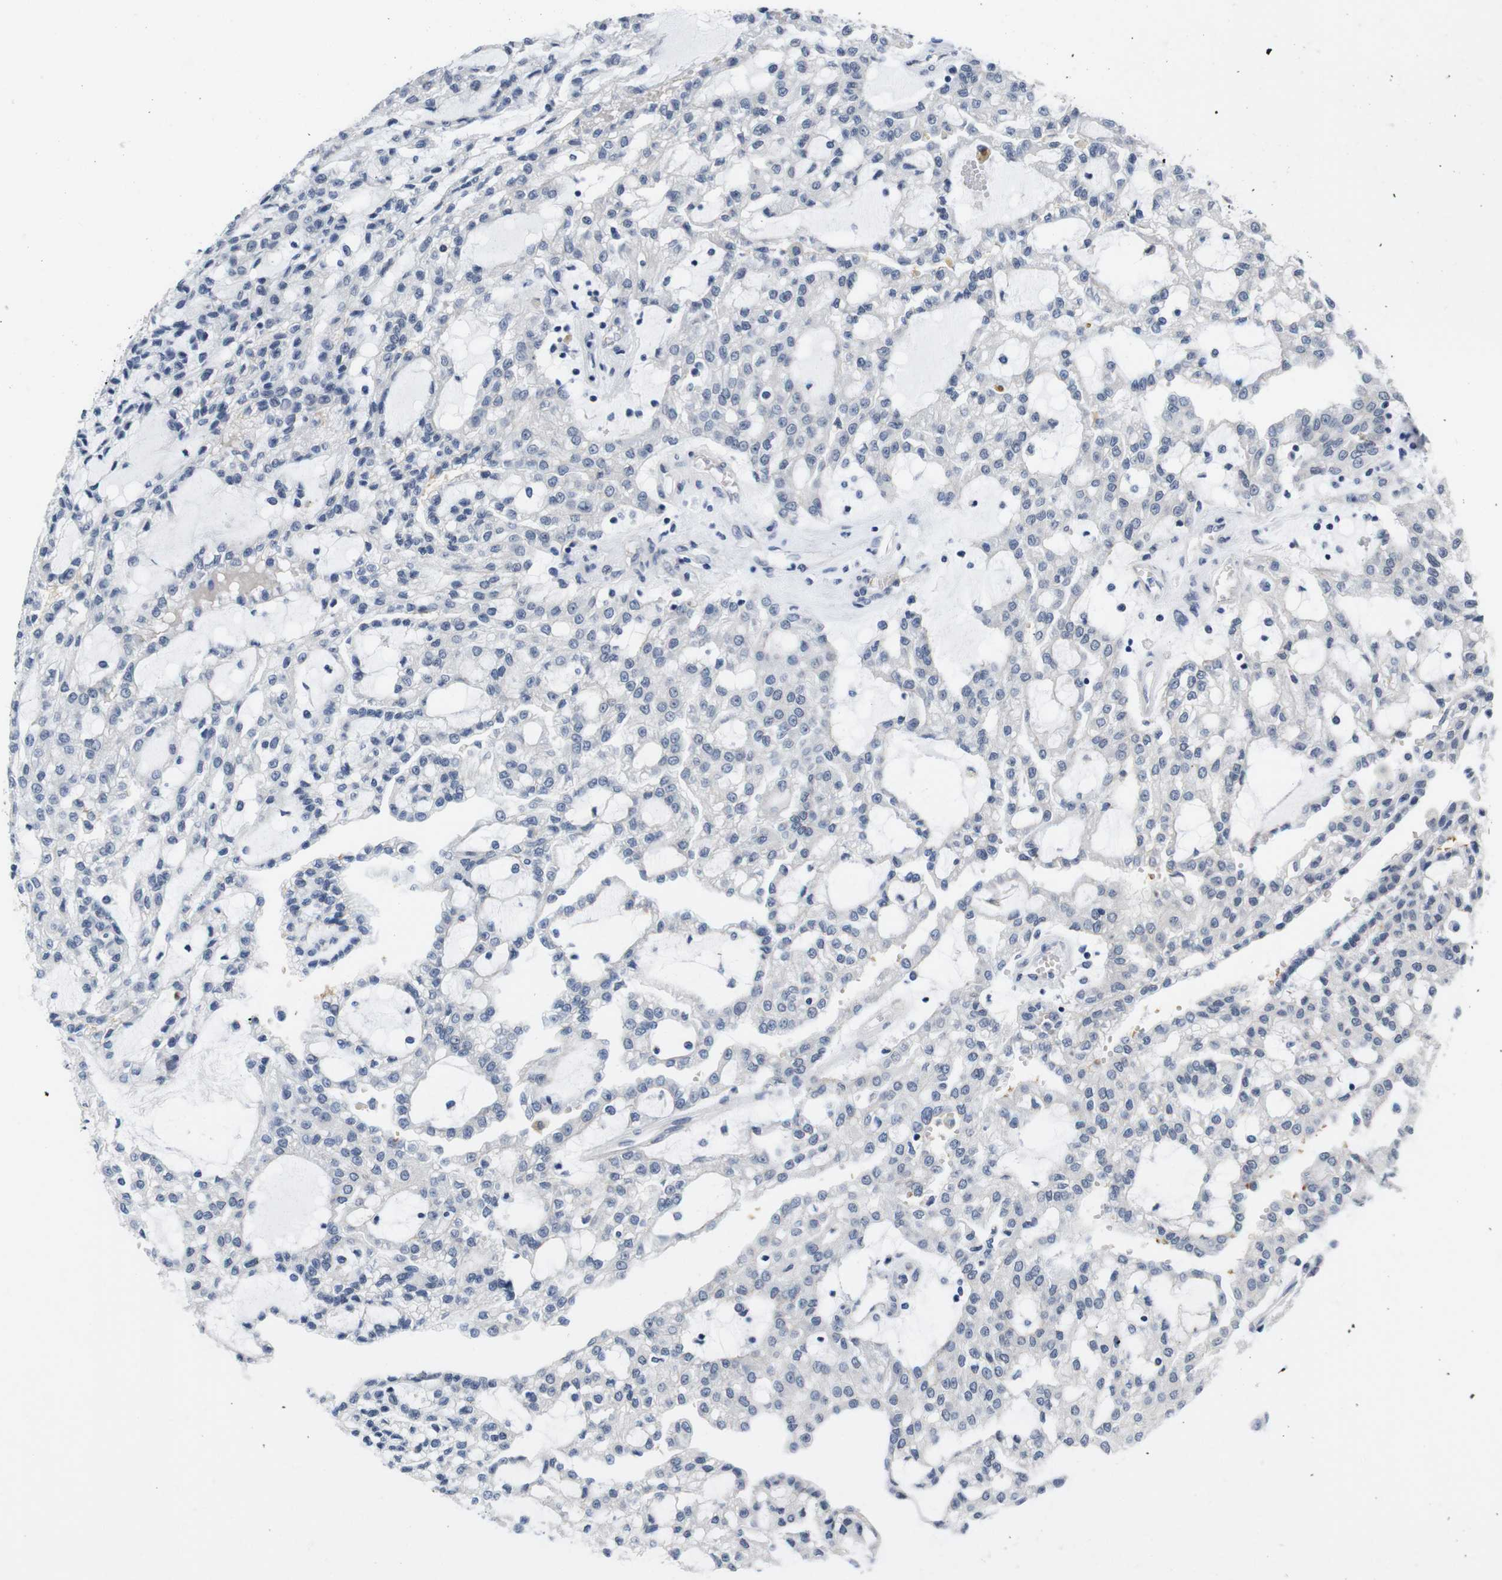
{"staining": {"intensity": "negative", "quantity": "none", "location": "none"}, "tissue": "renal cancer", "cell_type": "Tumor cells", "image_type": "cancer", "snomed": [{"axis": "morphology", "description": "Adenocarcinoma, NOS"}, {"axis": "topography", "description": "Kidney"}], "caption": "Renal cancer (adenocarcinoma) stained for a protein using immunohistochemistry shows no staining tumor cells.", "gene": "SOCS3", "patient": {"sex": "male", "age": 63}}